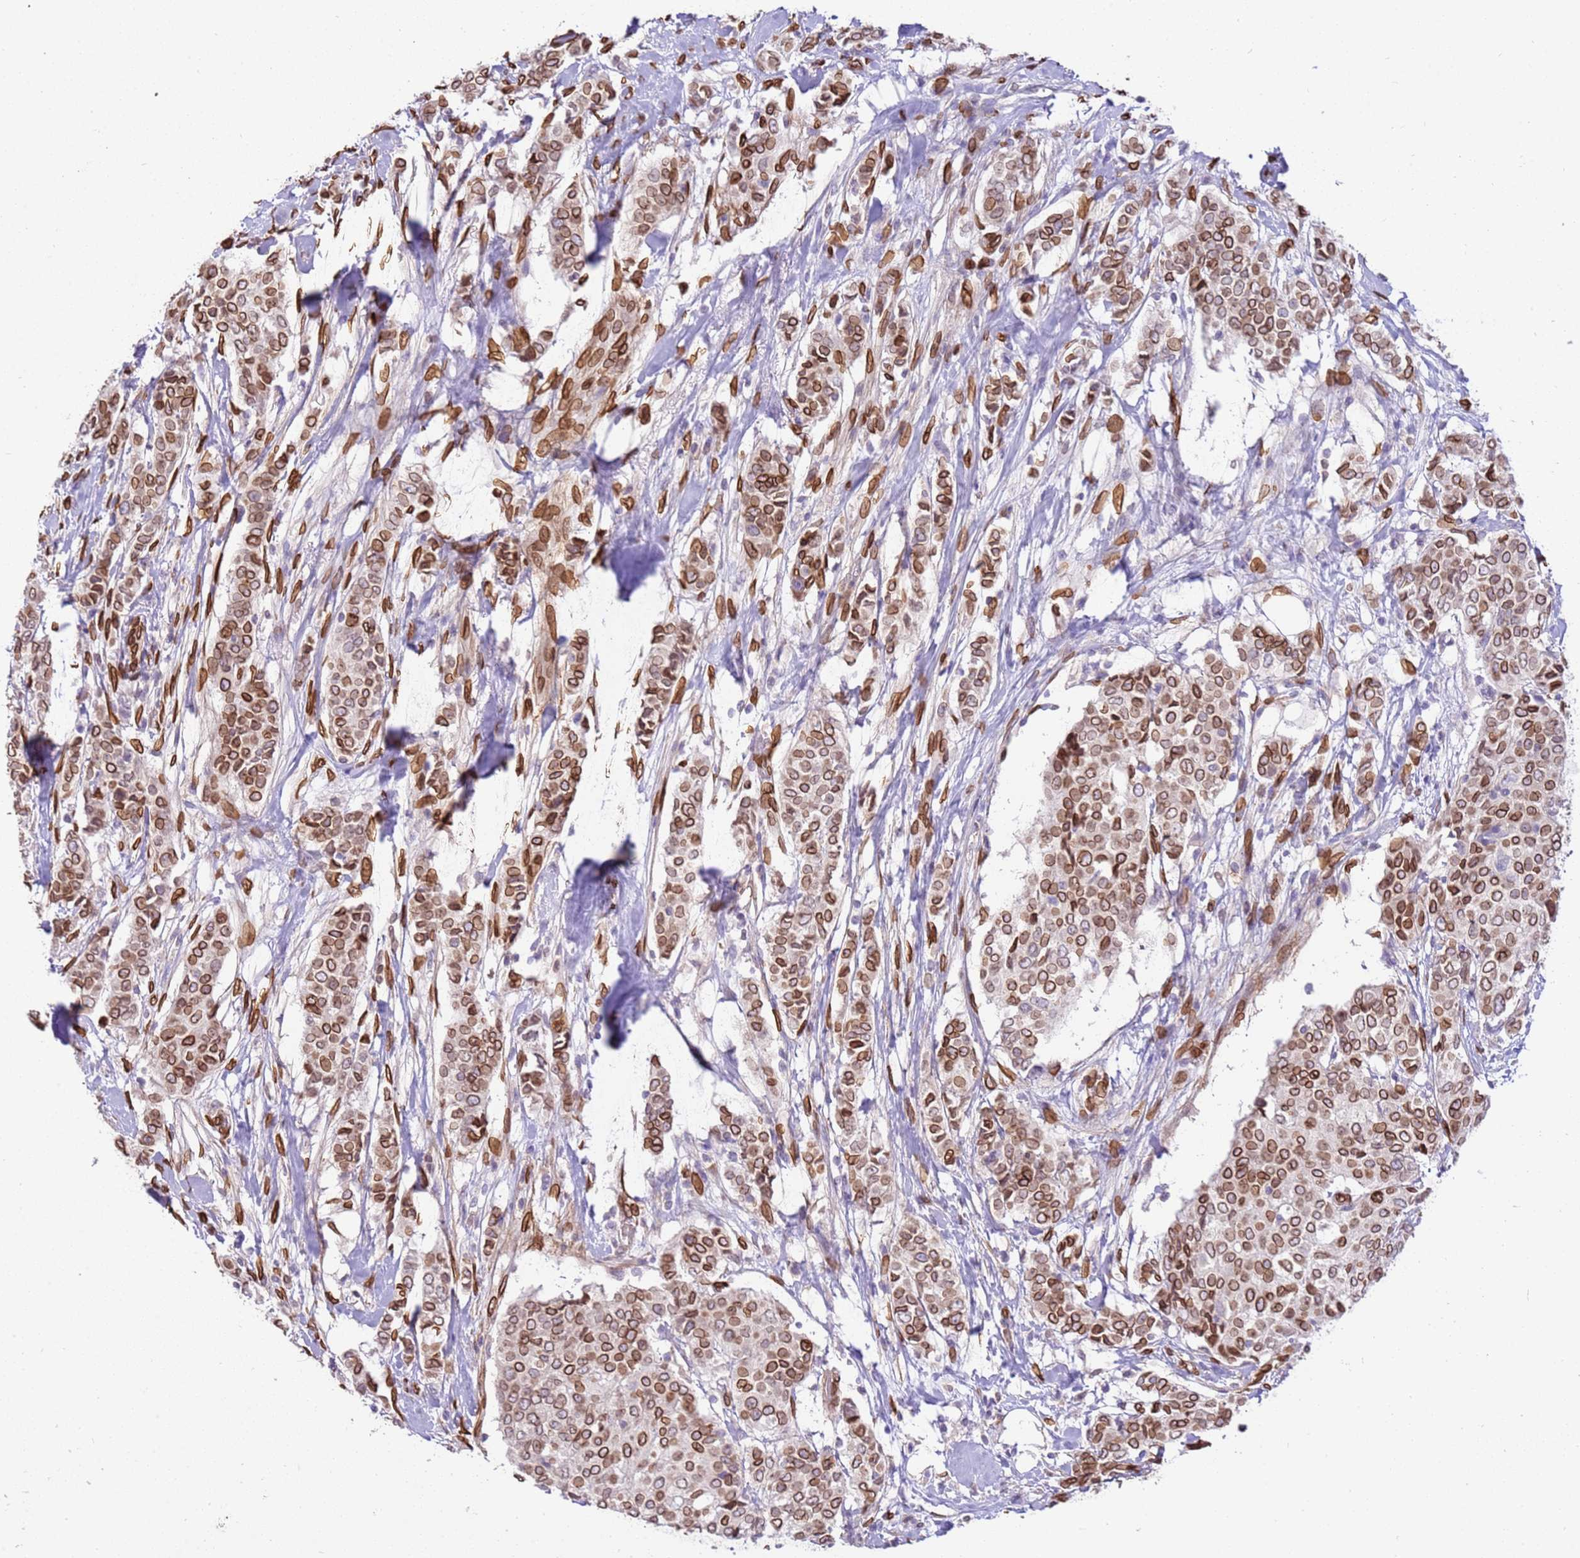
{"staining": {"intensity": "moderate", "quantity": ">75%", "location": "cytoplasmic/membranous,nuclear"}, "tissue": "breast cancer", "cell_type": "Tumor cells", "image_type": "cancer", "snomed": [{"axis": "morphology", "description": "Lobular carcinoma"}, {"axis": "topography", "description": "Breast"}], "caption": "There is medium levels of moderate cytoplasmic/membranous and nuclear positivity in tumor cells of breast lobular carcinoma, as demonstrated by immunohistochemical staining (brown color).", "gene": "TMEM47", "patient": {"sex": "female", "age": 51}}